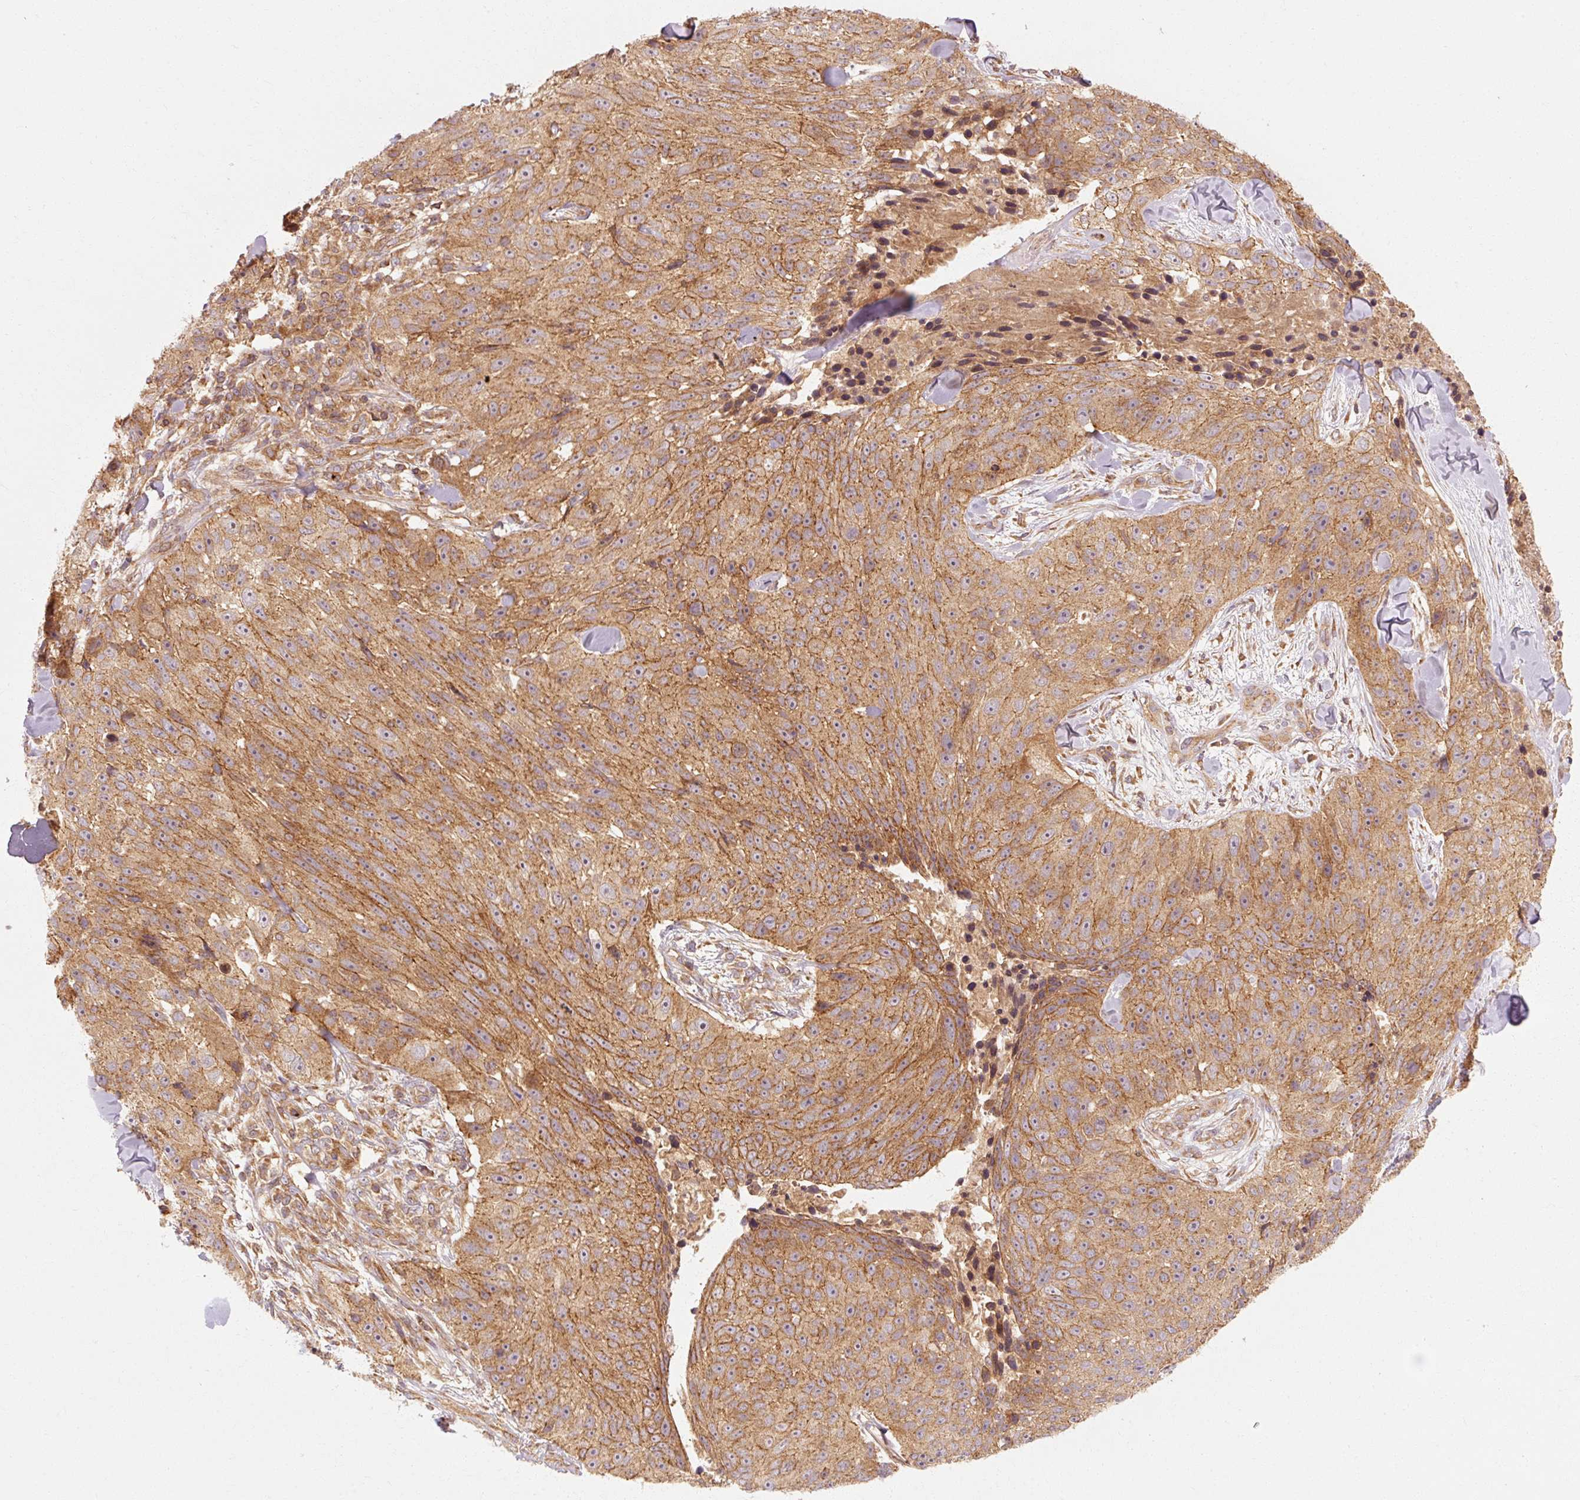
{"staining": {"intensity": "moderate", "quantity": ">75%", "location": "cytoplasmic/membranous"}, "tissue": "skin cancer", "cell_type": "Tumor cells", "image_type": "cancer", "snomed": [{"axis": "morphology", "description": "Squamous cell carcinoma, NOS"}, {"axis": "topography", "description": "Skin"}], "caption": "Protein expression analysis of squamous cell carcinoma (skin) displays moderate cytoplasmic/membranous positivity in approximately >75% of tumor cells. (brown staining indicates protein expression, while blue staining denotes nuclei).", "gene": "CTNNA1", "patient": {"sex": "female", "age": 87}}